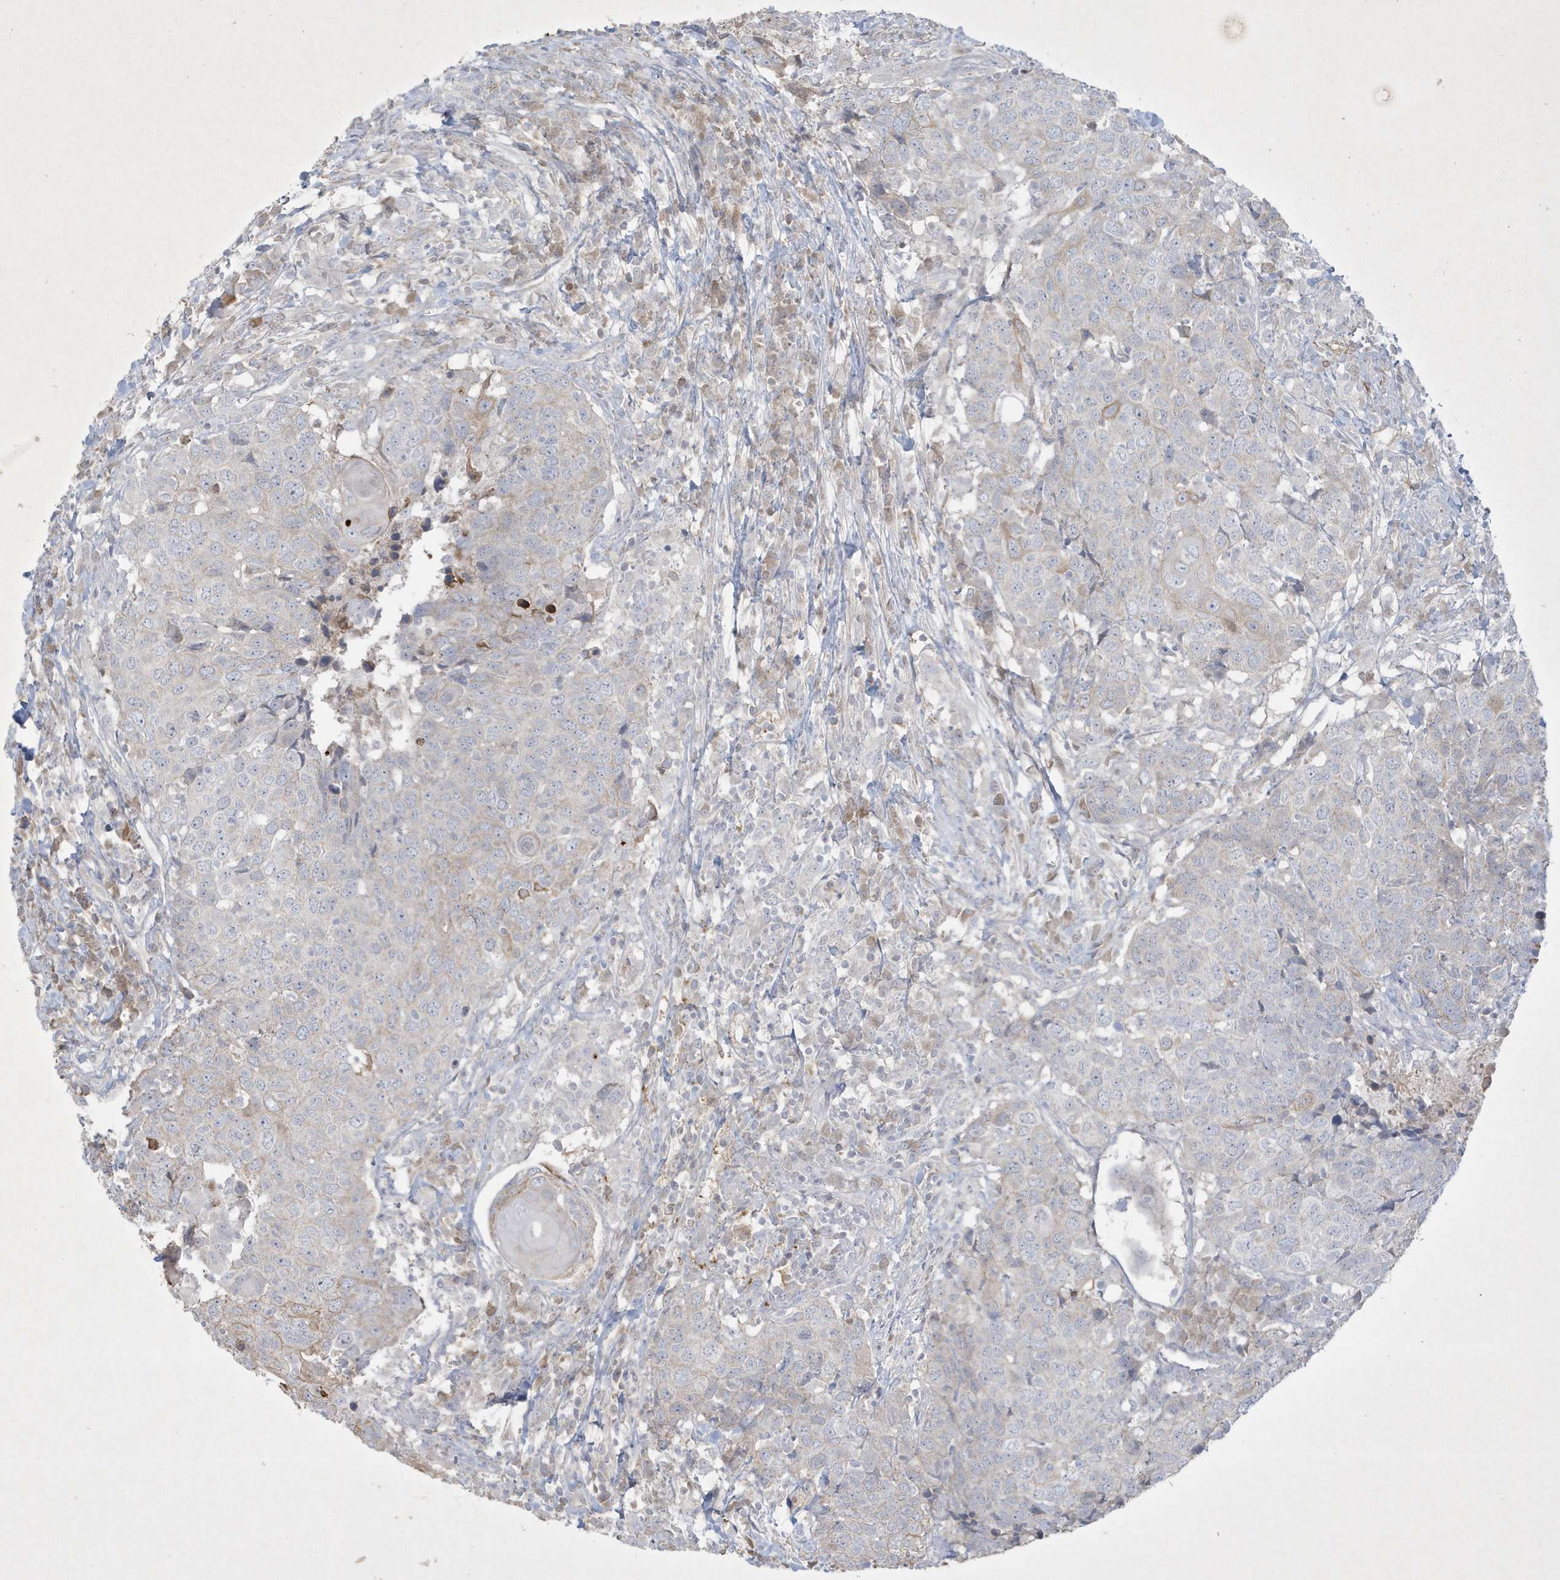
{"staining": {"intensity": "negative", "quantity": "none", "location": "none"}, "tissue": "head and neck cancer", "cell_type": "Tumor cells", "image_type": "cancer", "snomed": [{"axis": "morphology", "description": "Squamous cell carcinoma, NOS"}, {"axis": "topography", "description": "Head-Neck"}], "caption": "A high-resolution histopathology image shows immunohistochemistry staining of head and neck squamous cell carcinoma, which displays no significant positivity in tumor cells.", "gene": "CCDC24", "patient": {"sex": "male", "age": 66}}